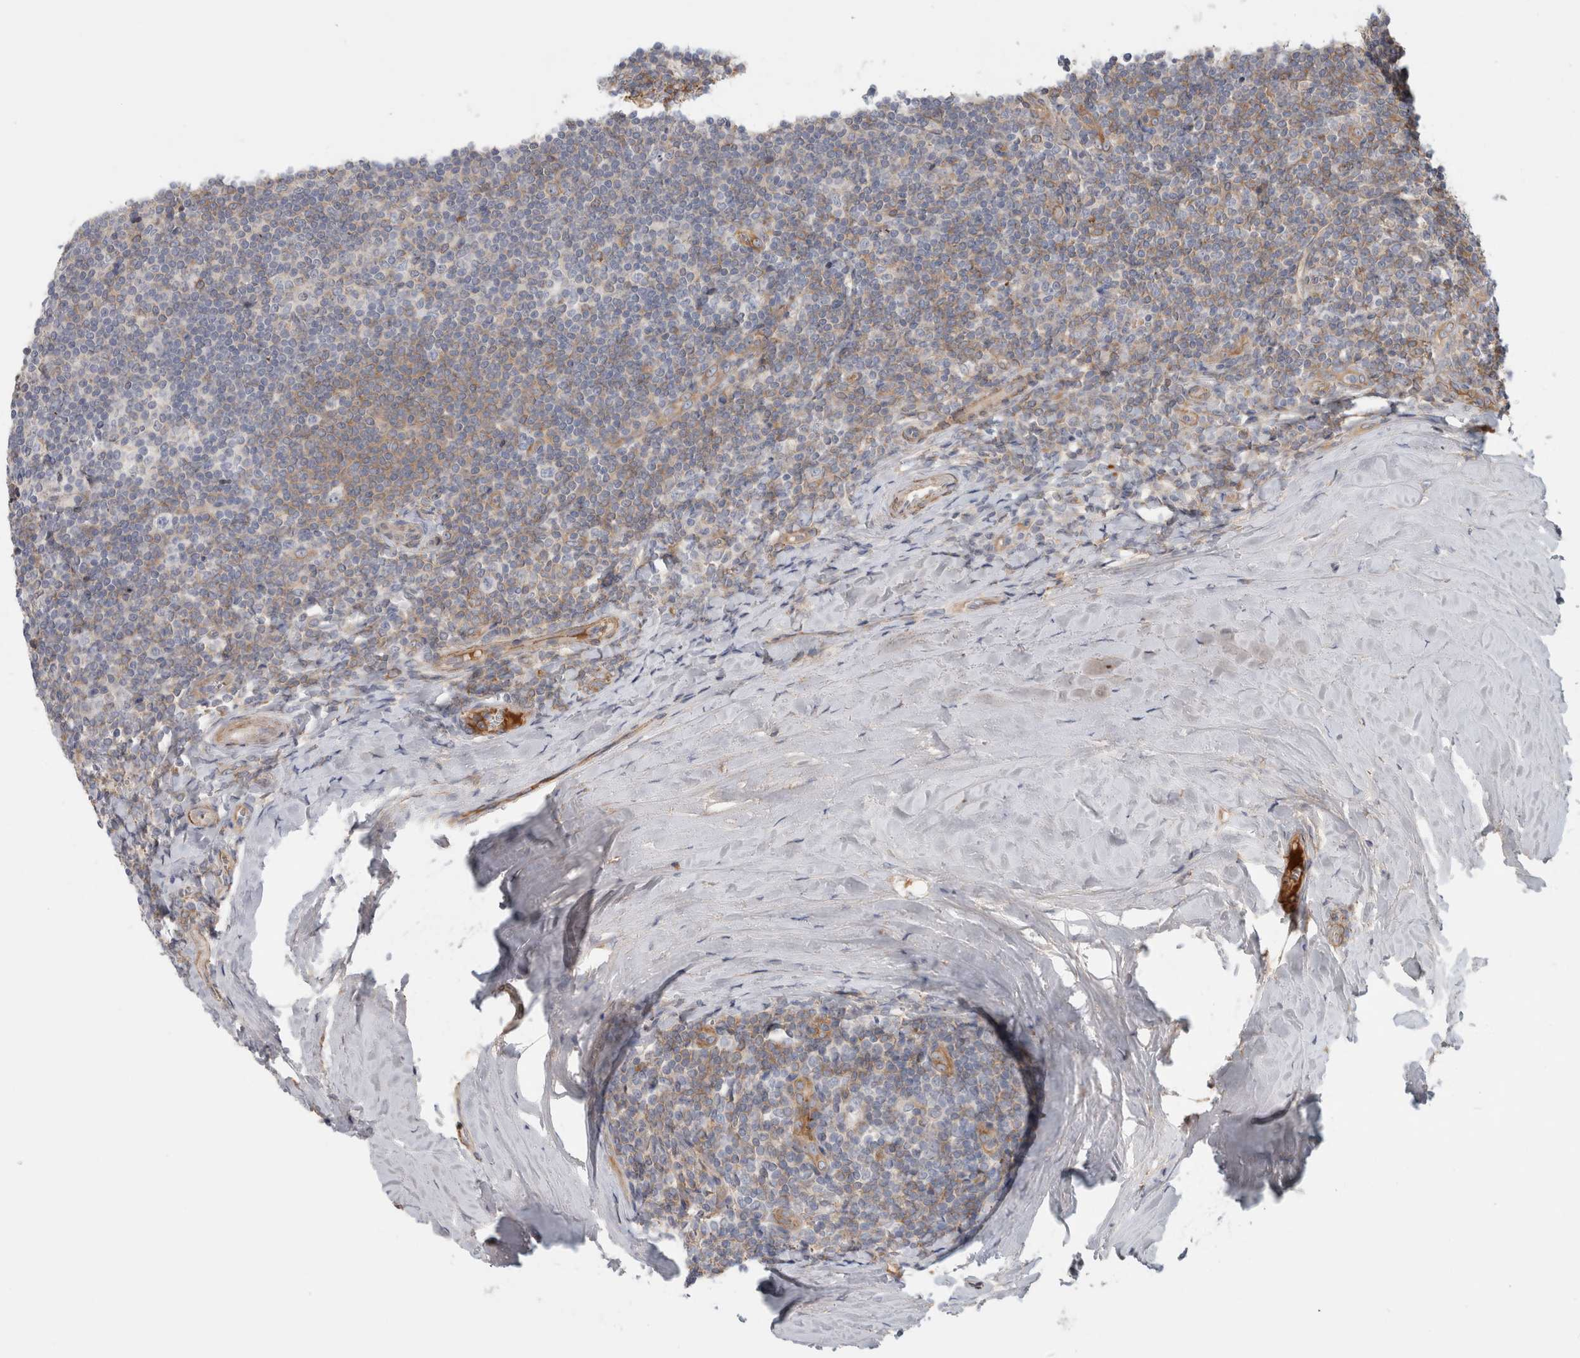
{"staining": {"intensity": "moderate", "quantity": "25%-75%", "location": "cytoplasmic/membranous"}, "tissue": "tonsil", "cell_type": "Germinal center cells", "image_type": "normal", "snomed": [{"axis": "morphology", "description": "Normal tissue, NOS"}, {"axis": "topography", "description": "Tonsil"}], "caption": "An image showing moderate cytoplasmic/membranous expression in approximately 25%-75% of germinal center cells in normal tonsil, as visualized by brown immunohistochemical staining.", "gene": "CFI", "patient": {"sex": "male", "age": 37}}